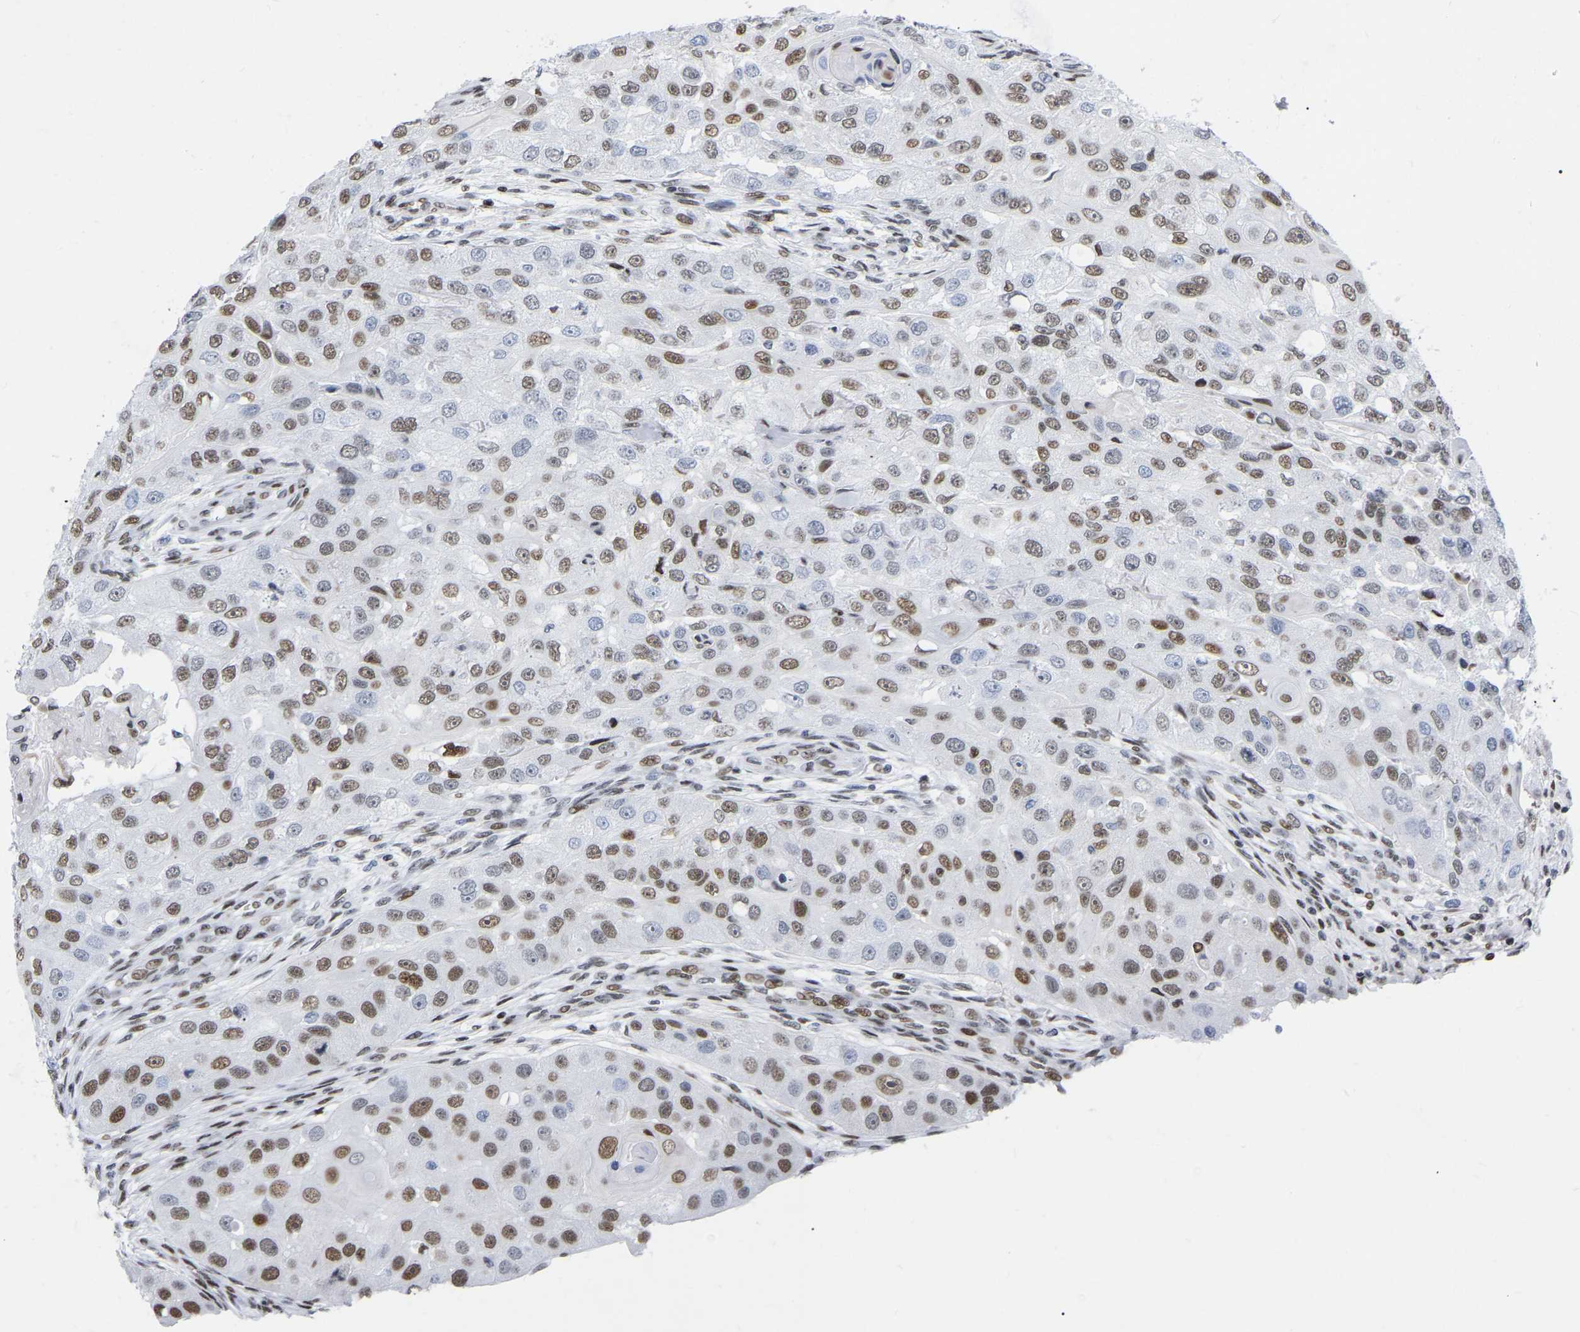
{"staining": {"intensity": "moderate", "quantity": "25%-75%", "location": "nuclear"}, "tissue": "head and neck cancer", "cell_type": "Tumor cells", "image_type": "cancer", "snomed": [{"axis": "morphology", "description": "Normal tissue, NOS"}, {"axis": "morphology", "description": "Squamous cell carcinoma, NOS"}, {"axis": "topography", "description": "Skeletal muscle"}, {"axis": "topography", "description": "Head-Neck"}], "caption": "Protein staining by immunohistochemistry reveals moderate nuclear positivity in about 25%-75% of tumor cells in head and neck squamous cell carcinoma. The staining was performed using DAB (3,3'-diaminobenzidine) to visualize the protein expression in brown, while the nuclei were stained in blue with hematoxylin (Magnification: 20x).", "gene": "PRCC", "patient": {"sex": "male", "age": 51}}